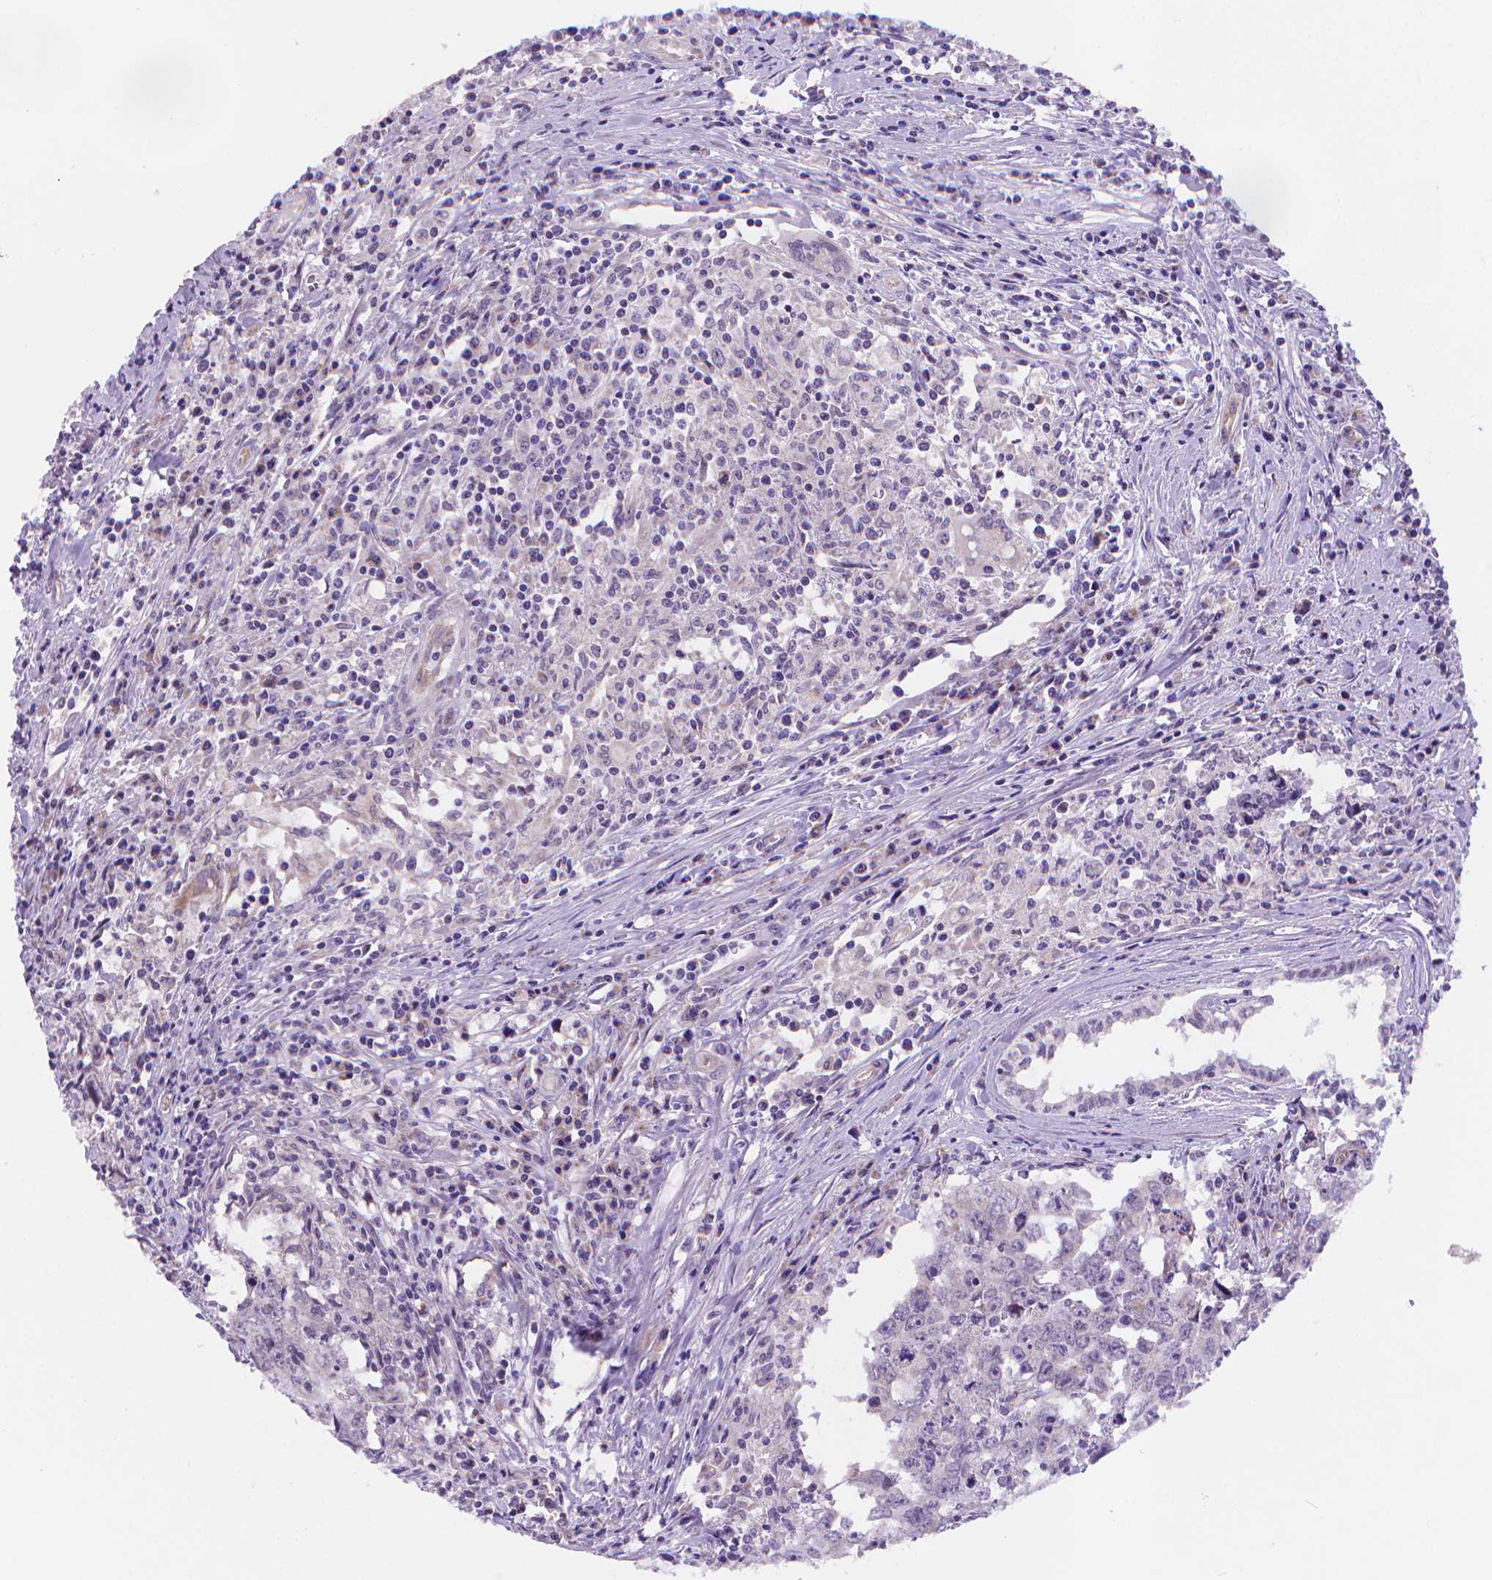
{"staining": {"intensity": "negative", "quantity": "none", "location": "none"}, "tissue": "testis cancer", "cell_type": "Tumor cells", "image_type": "cancer", "snomed": [{"axis": "morphology", "description": "Carcinoma, Embryonal, NOS"}, {"axis": "topography", "description": "Testis"}], "caption": "A high-resolution micrograph shows IHC staining of embryonal carcinoma (testis), which reveals no significant expression in tumor cells.", "gene": "CYYR1", "patient": {"sex": "male", "age": 22}}